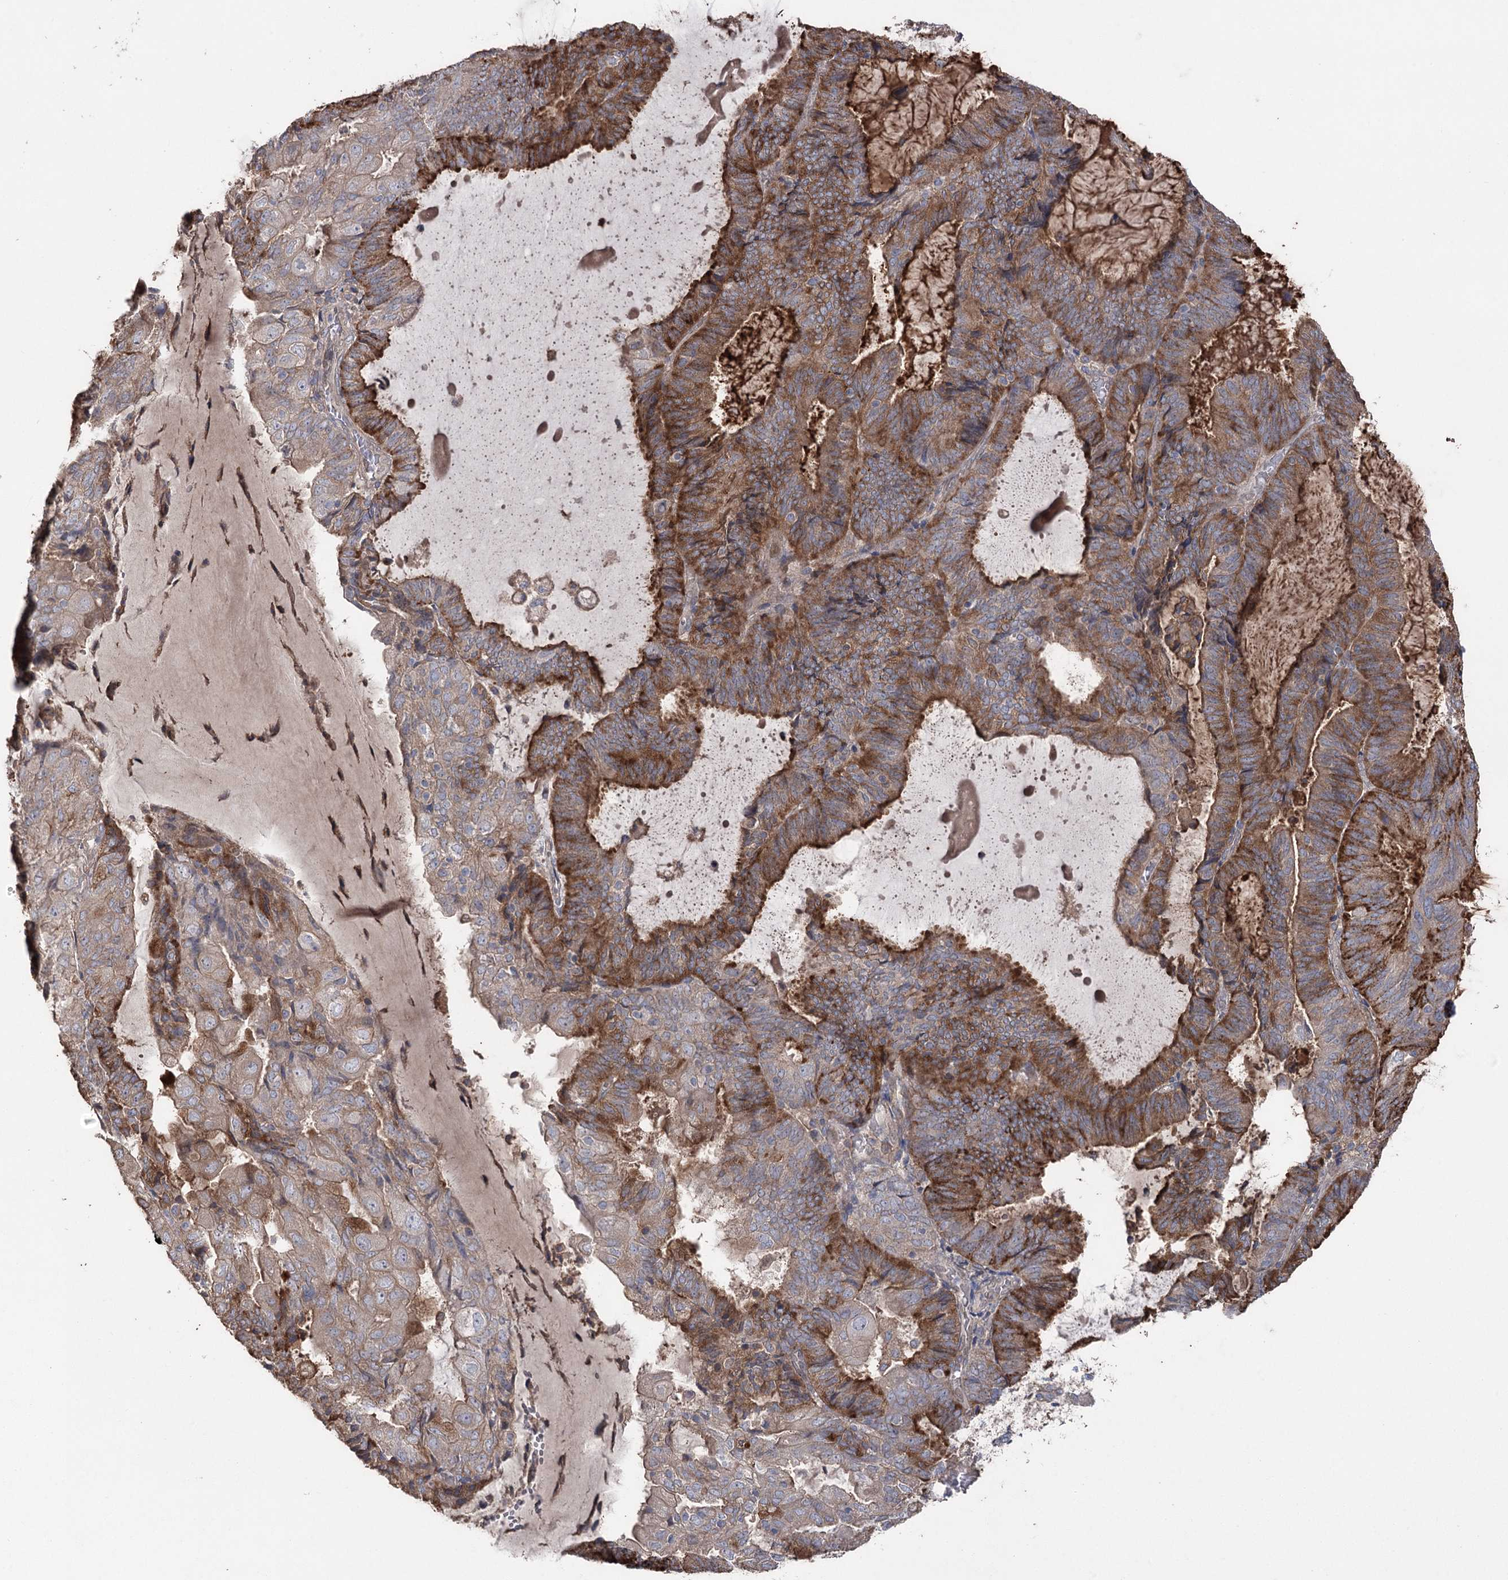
{"staining": {"intensity": "moderate", "quantity": "25%-75%", "location": "cytoplasmic/membranous"}, "tissue": "endometrial cancer", "cell_type": "Tumor cells", "image_type": "cancer", "snomed": [{"axis": "morphology", "description": "Adenocarcinoma, NOS"}, {"axis": "topography", "description": "Endometrium"}], "caption": "DAB immunohistochemical staining of human endometrial cancer reveals moderate cytoplasmic/membranous protein staining in approximately 25%-75% of tumor cells.", "gene": "FAM13B", "patient": {"sex": "female", "age": 81}}